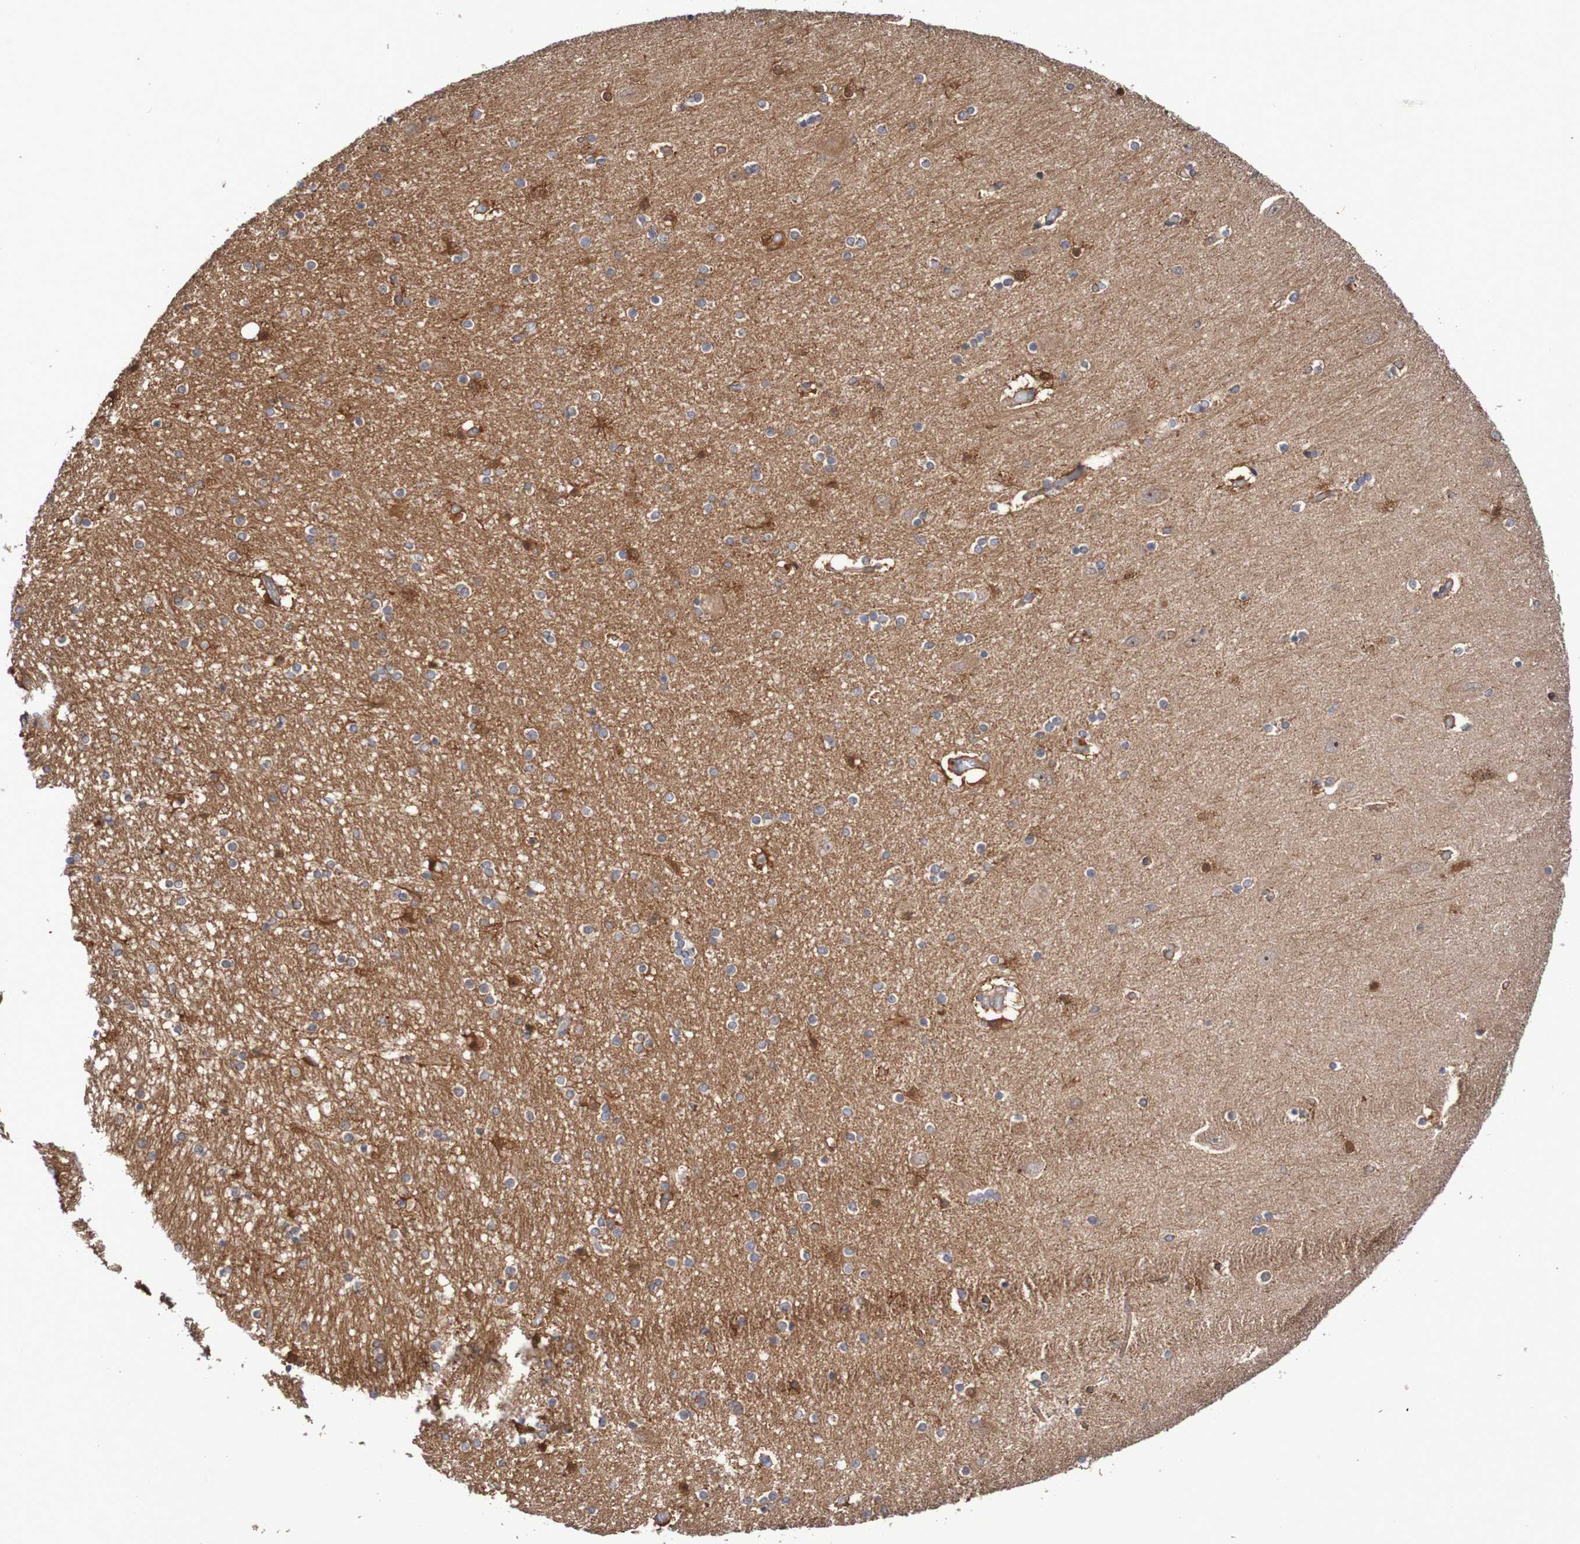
{"staining": {"intensity": "negative", "quantity": "none", "location": "none"}, "tissue": "hippocampus", "cell_type": "Glial cells", "image_type": "normal", "snomed": [{"axis": "morphology", "description": "Normal tissue, NOS"}, {"axis": "topography", "description": "Hippocampus"}], "caption": "A photomicrograph of hippocampus stained for a protein demonstrates no brown staining in glial cells. (DAB (3,3'-diaminobenzidine) immunohistochemistry, high magnification).", "gene": "PHPT1", "patient": {"sex": "female", "age": 54}}